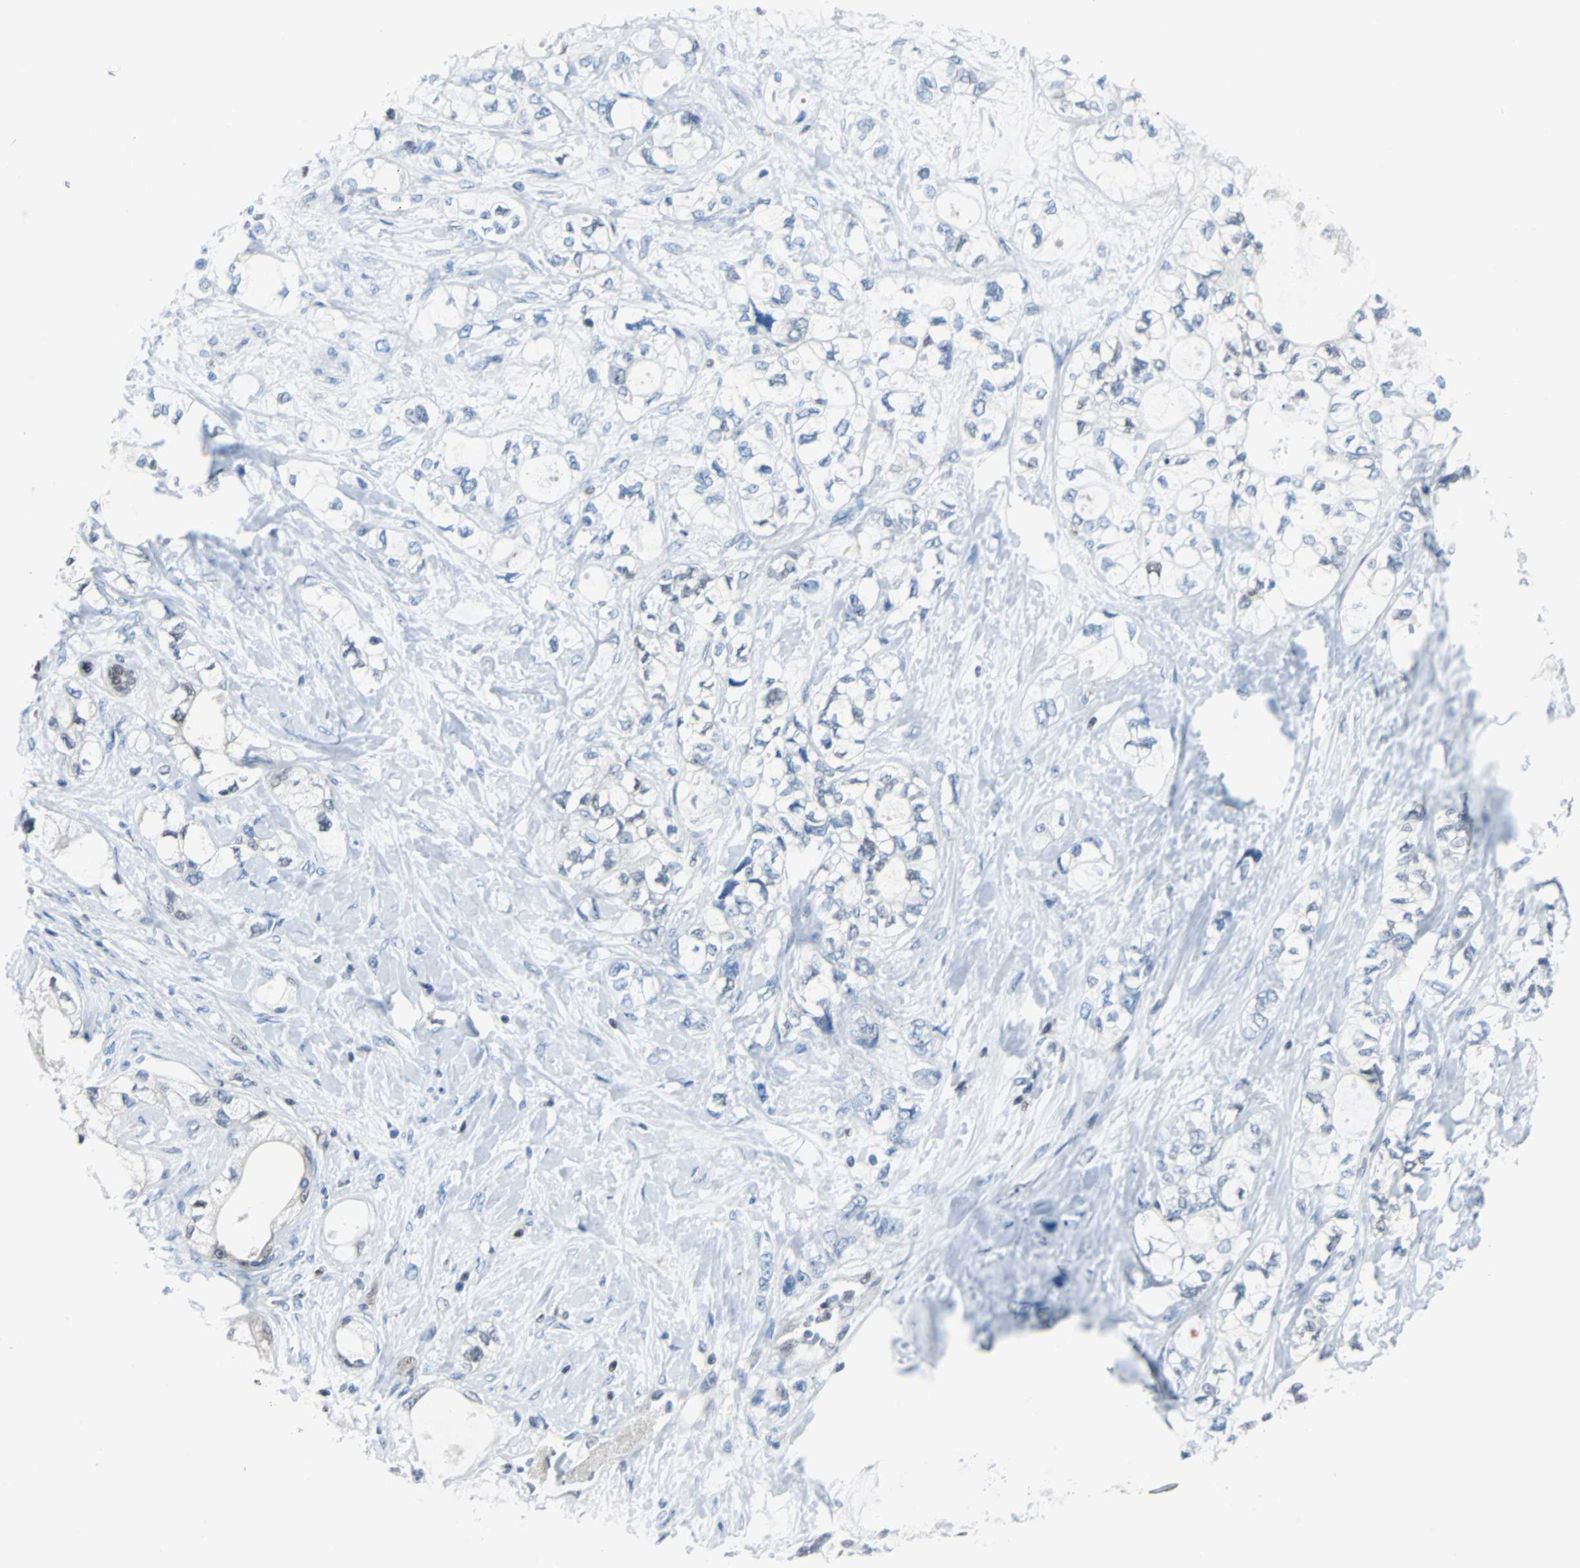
{"staining": {"intensity": "negative", "quantity": "none", "location": "none"}, "tissue": "pancreatic cancer", "cell_type": "Tumor cells", "image_type": "cancer", "snomed": [{"axis": "morphology", "description": "Adenocarcinoma, NOS"}, {"axis": "topography", "description": "Pancreas"}], "caption": "Protein analysis of pancreatic cancer (adenocarcinoma) reveals no significant expression in tumor cells. (IHC, brightfield microscopy, high magnification).", "gene": "MAP2K6", "patient": {"sex": "male", "age": 70}}